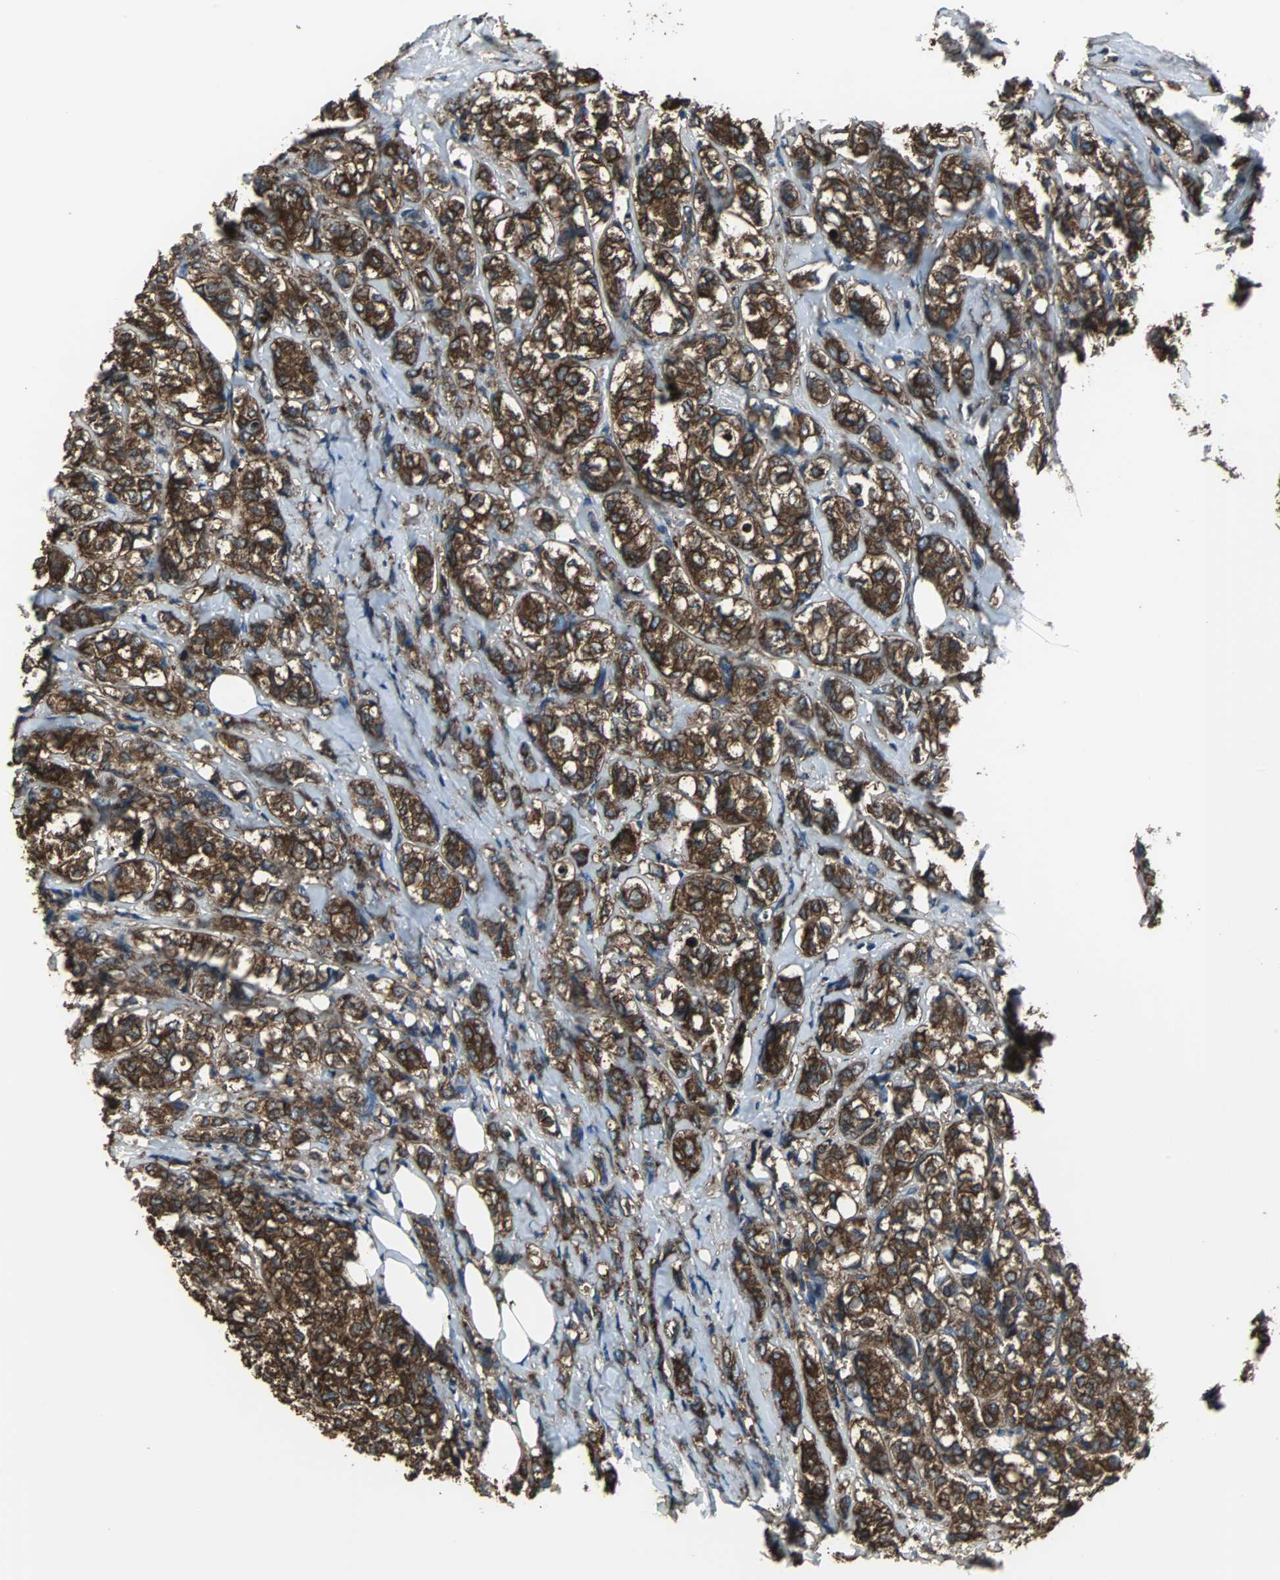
{"staining": {"intensity": "strong", "quantity": ">75%", "location": "cytoplasmic/membranous"}, "tissue": "breast cancer", "cell_type": "Tumor cells", "image_type": "cancer", "snomed": [{"axis": "morphology", "description": "Lobular carcinoma"}, {"axis": "topography", "description": "Breast"}], "caption": "Immunohistochemistry micrograph of human lobular carcinoma (breast) stained for a protein (brown), which reveals high levels of strong cytoplasmic/membranous expression in about >75% of tumor cells.", "gene": "ACTN1", "patient": {"sex": "female", "age": 60}}